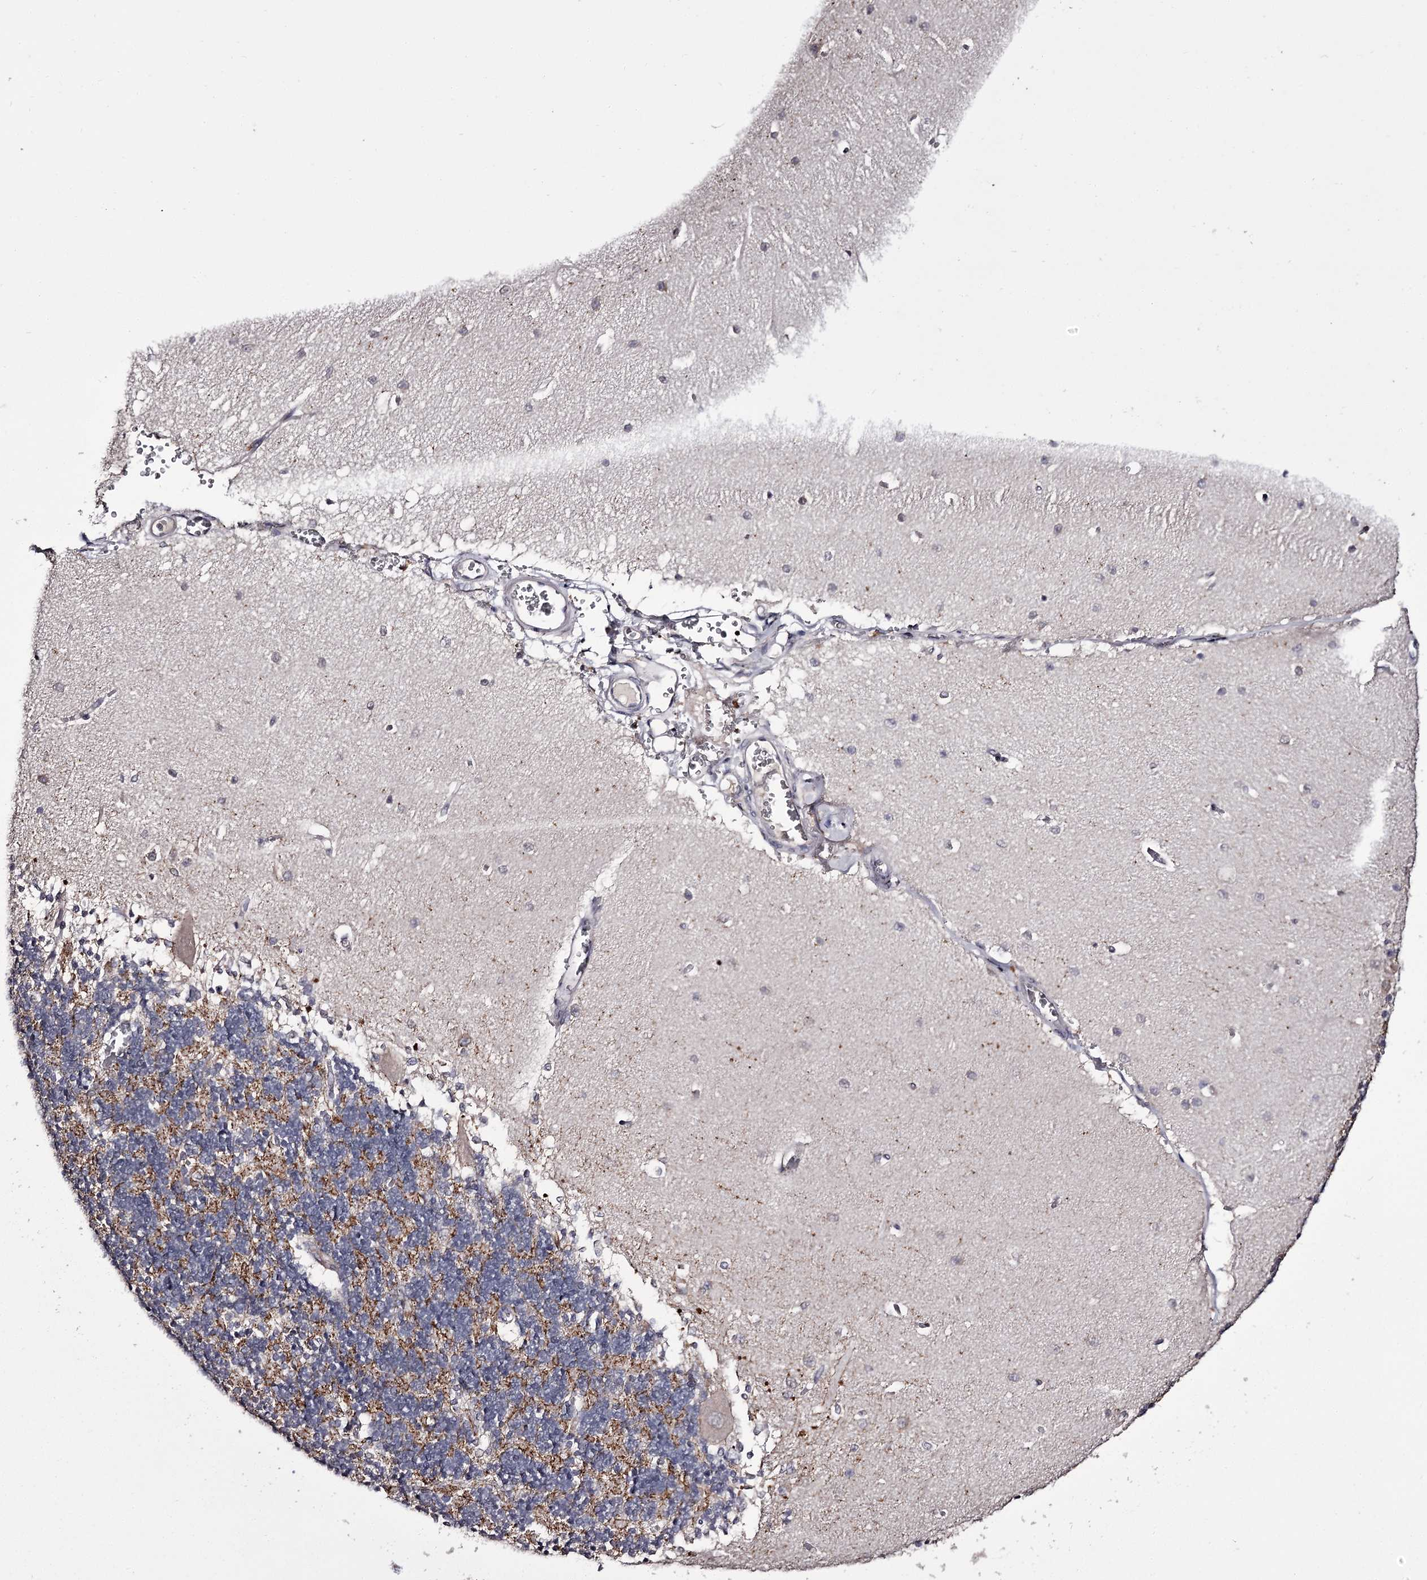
{"staining": {"intensity": "moderate", "quantity": "<25%", "location": "cytoplasmic/membranous"}, "tissue": "cerebellum", "cell_type": "Cells in granular layer", "image_type": "normal", "snomed": [{"axis": "morphology", "description": "Normal tissue, NOS"}, {"axis": "topography", "description": "Cerebellum"}], "caption": "This micrograph demonstrates unremarkable cerebellum stained with IHC to label a protein in brown. The cytoplasmic/membranous of cells in granular layer show moderate positivity for the protein. Nuclei are counter-stained blue.", "gene": "SLC32A1", "patient": {"sex": "male", "age": 37}}